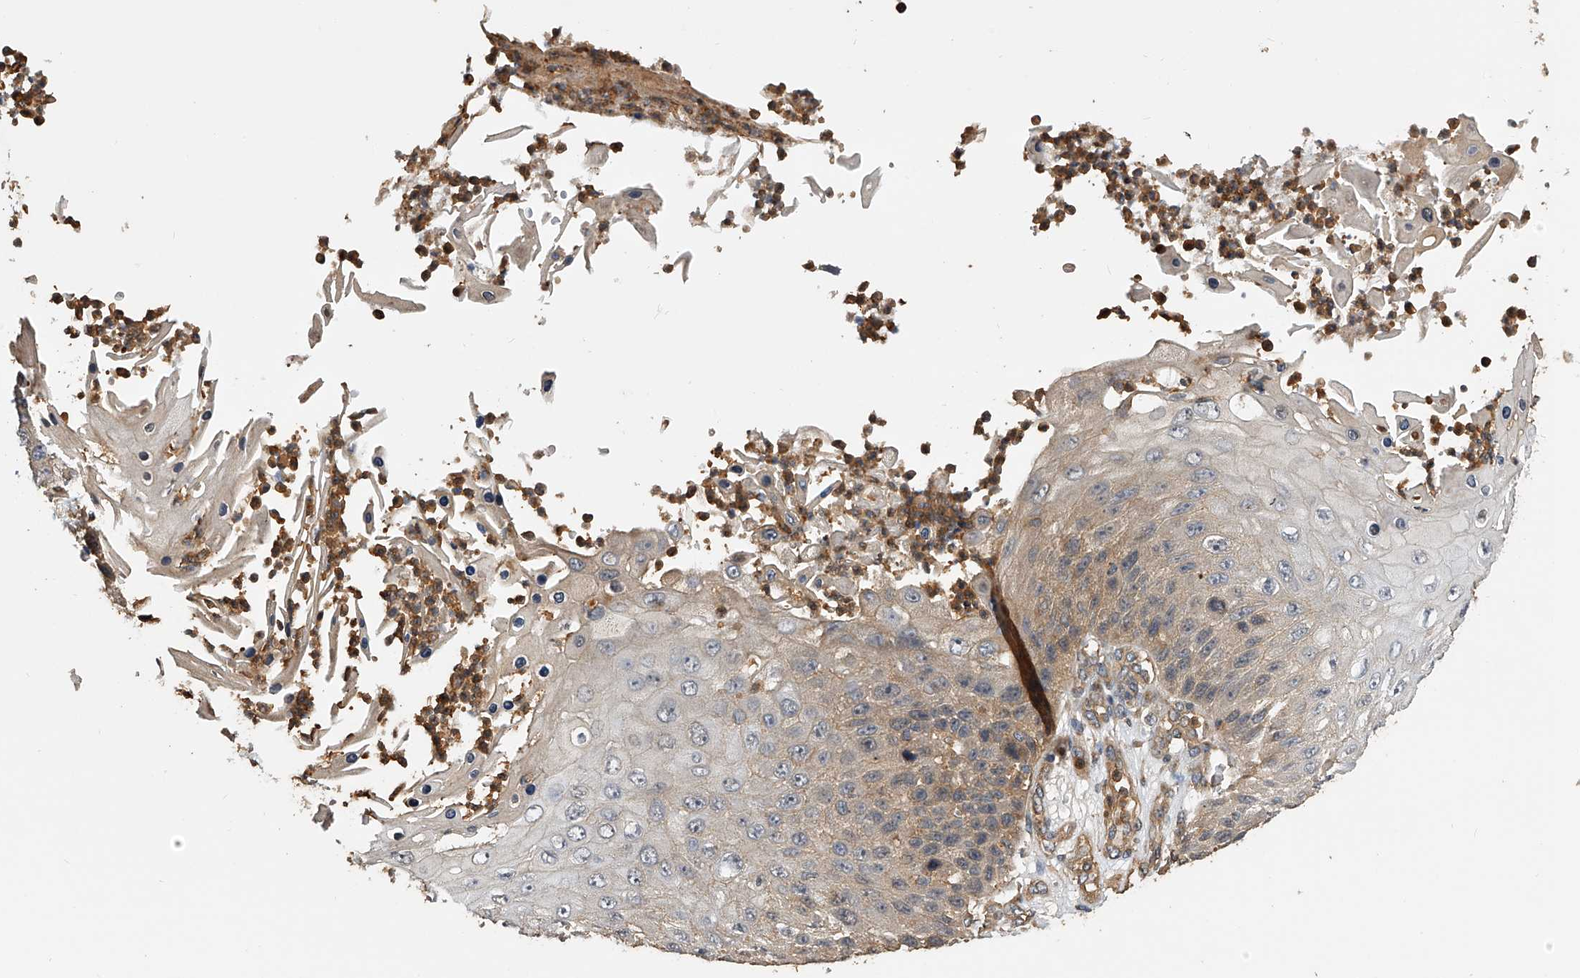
{"staining": {"intensity": "weak", "quantity": "<25%", "location": "cytoplasmic/membranous"}, "tissue": "skin cancer", "cell_type": "Tumor cells", "image_type": "cancer", "snomed": [{"axis": "morphology", "description": "Squamous cell carcinoma, NOS"}, {"axis": "topography", "description": "Skin"}], "caption": "This is a micrograph of IHC staining of skin squamous cell carcinoma, which shows no expression in tumor cells. The staining is performed using DAB brown chromogen with nuclei counter-stained in using hematoxylin.", "gene": "PTPRA", "patient": {"sex": "female", "age": 88}}